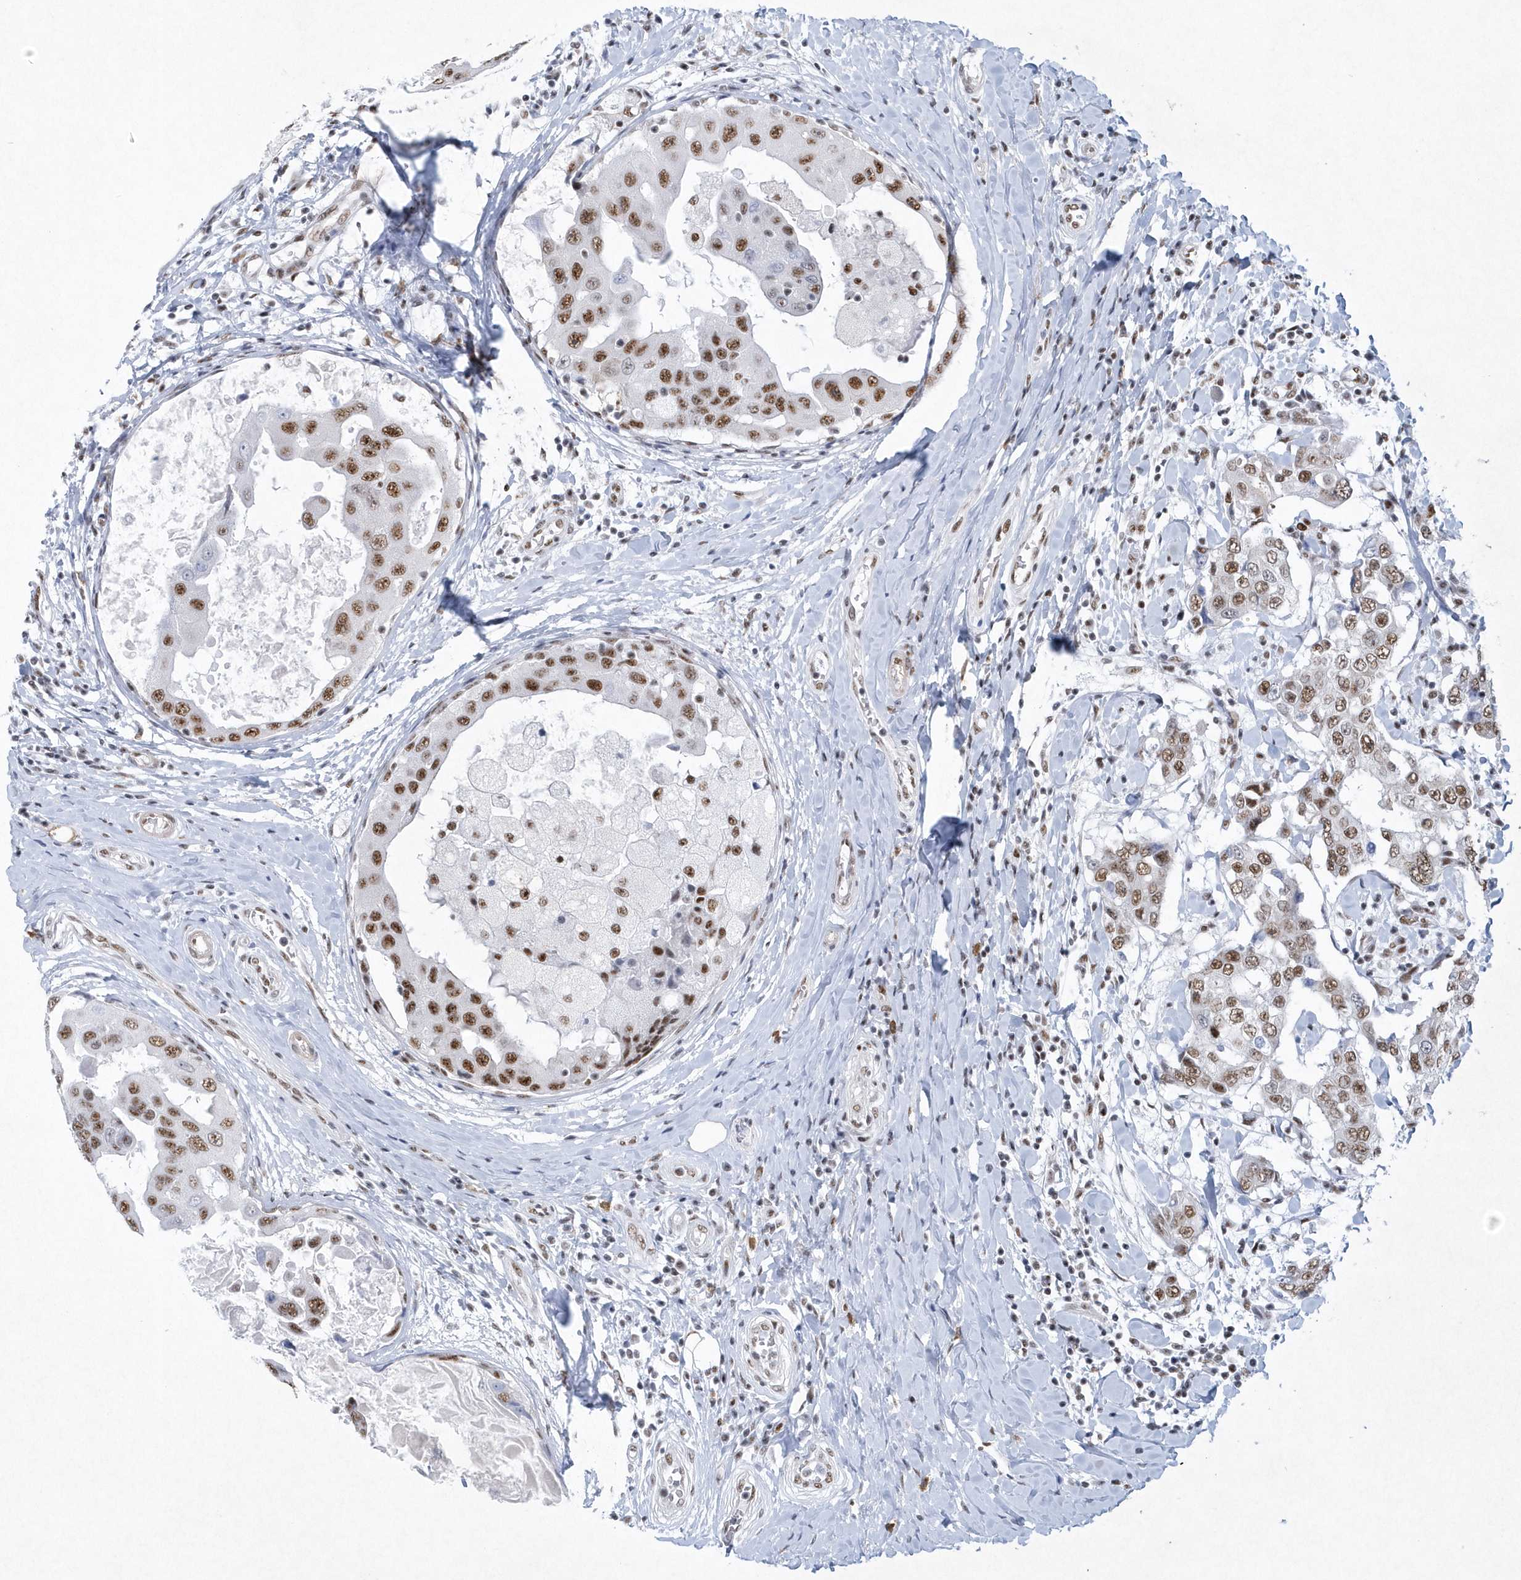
{"staining": {"intensity": "moderate", "quantity": ">75%", "location": "nuclear"}, "tissue": "breast cancer", "cell_type": "Tumor cells", "image_type": "cancer", "snomed": [{"axis": "morphology", "description": "Duct carcinoma"}, {"axis": "topography", "description": "Breast"}], "caption": "IHC micrograph of neoplastic tissue: breast intraductal carcinoma stained using IHC demonstrates medium levels of moderate protein expression localized specifically in the nuclear of tumor cells, appearing as a nuclear brown color.", "gene": "DCLRE1A", "patient": {"sex": "female", "age": 27}}